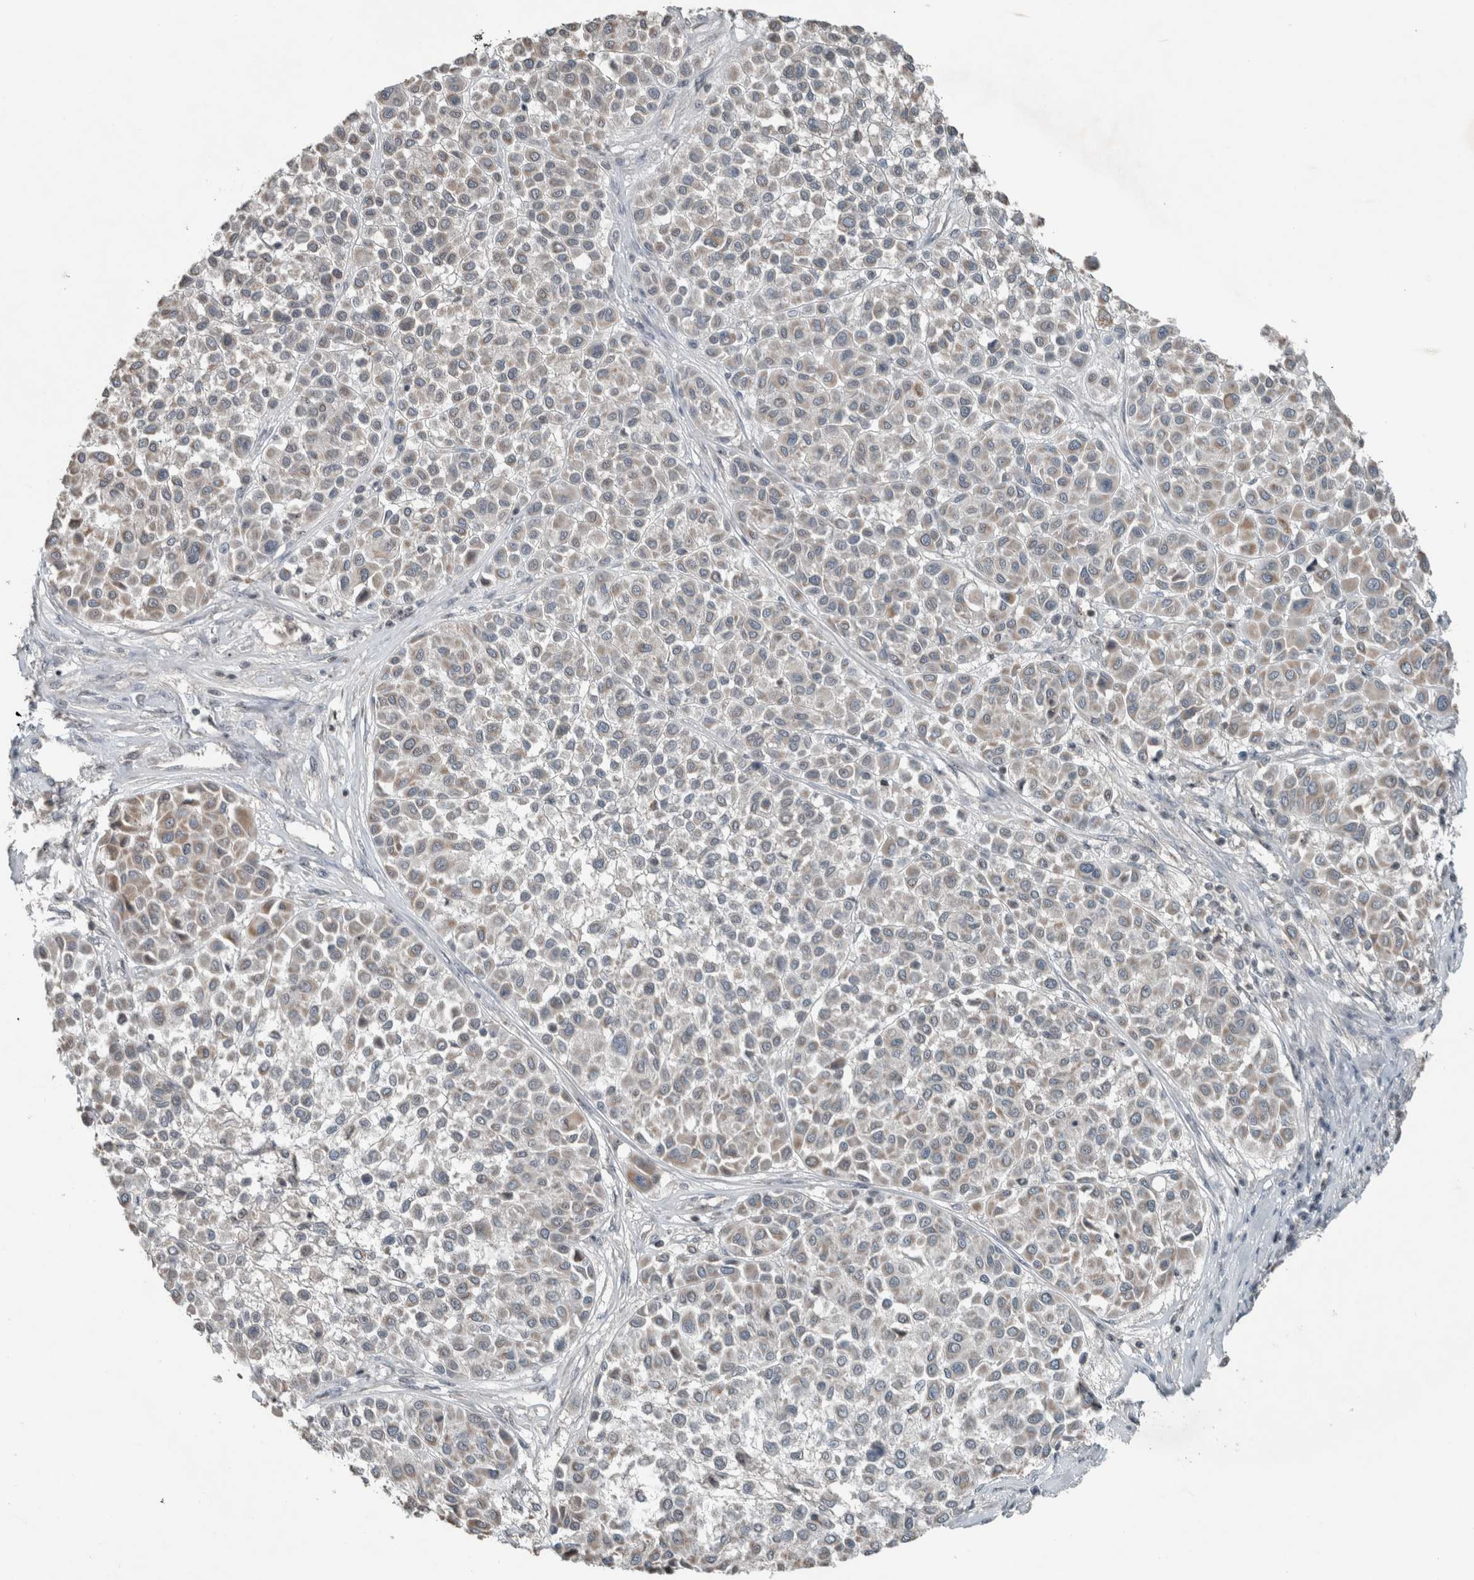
{"staining": {"intensity": "weak", "quantity": "25%-75%", "location": "cytoplasmic/membranous"}, "tissue": "melanoma", "cell_type": "Tumor cells", "image_type": "cancer", "snomed": [{"axis": "morphology", "description": "Malignant melanoma, Metastatic site"}, {"axis": "topography", "description": "Soft tissue"}], "caption": "A brown stain labels weak cytoplasmic/membranous staining of a protein in human melanoma tumor cells. The staining was performed using DAB (3,3'-diaminobenzidine) to visualize the protein expression in brown, while the nuclei were stained in blue with hematoxylin (Magnification: 20x).", "gene": "RPF1", "patient": {"sex": "male", "age": 41}}